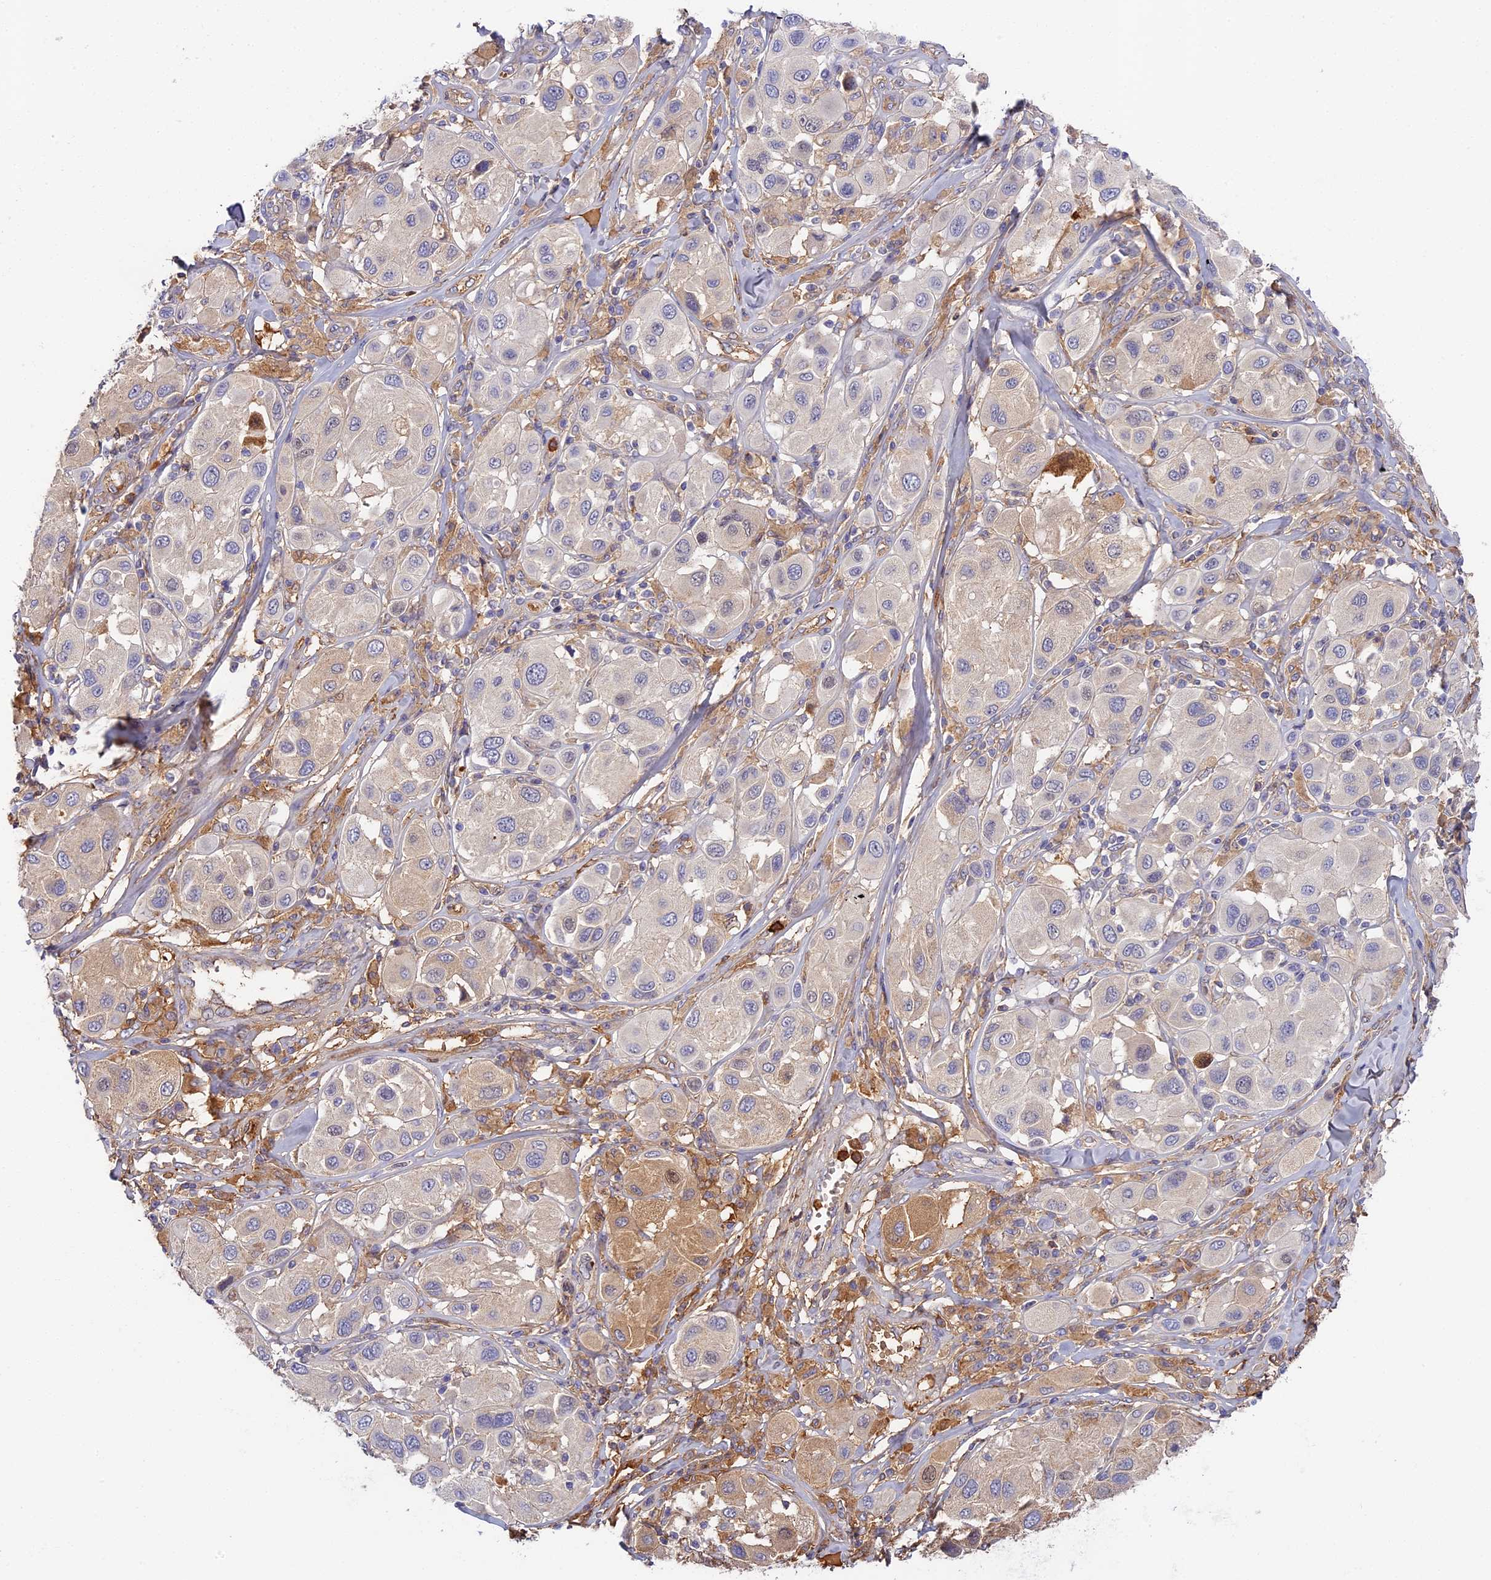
{"staining": {"intensity": "weak", "quantity": "<25%", "location": "cytoplasmic/membranous"}, "tissue": "melanoma", "cell_type": "Tumor cells", "image_type": "cancer", "snomed": [{"axis": "morphology", "description": "Malignant melanoma, Metastatic site"}, {"axis": "topography", "description": "Skin"}], "caption": "Tumor cells are negative for protein expression in human malignant melanoma (metastatic site).", "gene": "ADGRD1", "patient": {"sex": "male", "age": 41}}